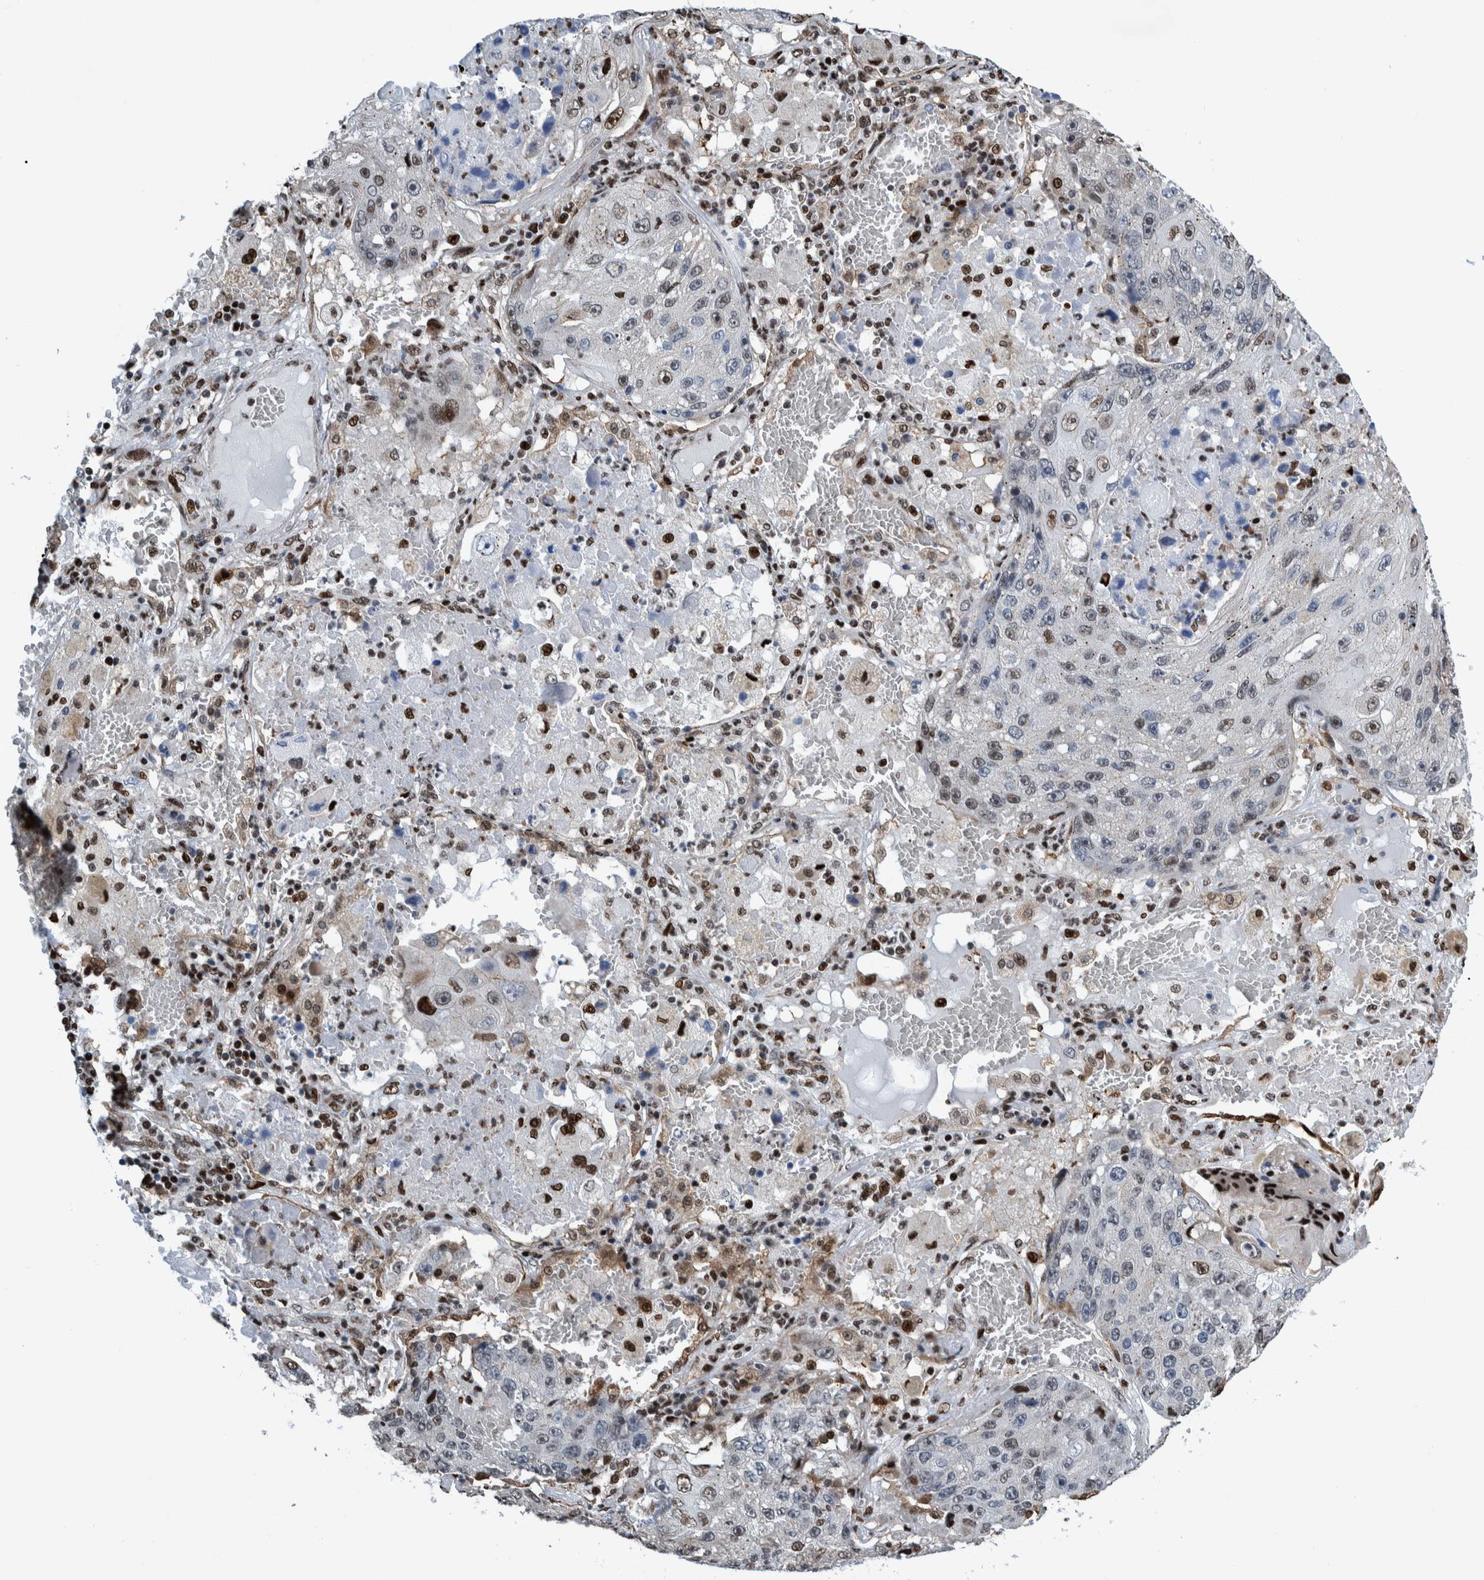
{"staining": {"intensity": "moderate", "quantity": "<25%", "location": "nuclear"}, "tissue": "lung cancer", "cell_type": "Tumor cells", "image_type": "cancer", "snomed": [{"axis": "morphology", "description": "Squamous cell carcinoma, NOS"}, {"axis": "topography", "description": "Lung"}], "caption": "Immunohistochemistry (DAB (3,3'-diaminobenzidine)) staining of lung cancer (squamous cell carcinoma) demonstrates moderate nuclear protein expression in approximately <25% of tumor cells. (IHC, brightfield microscopy, high magnification).", "gene": "HEATR9", "patient": {"sex": "male", "age": 61}}